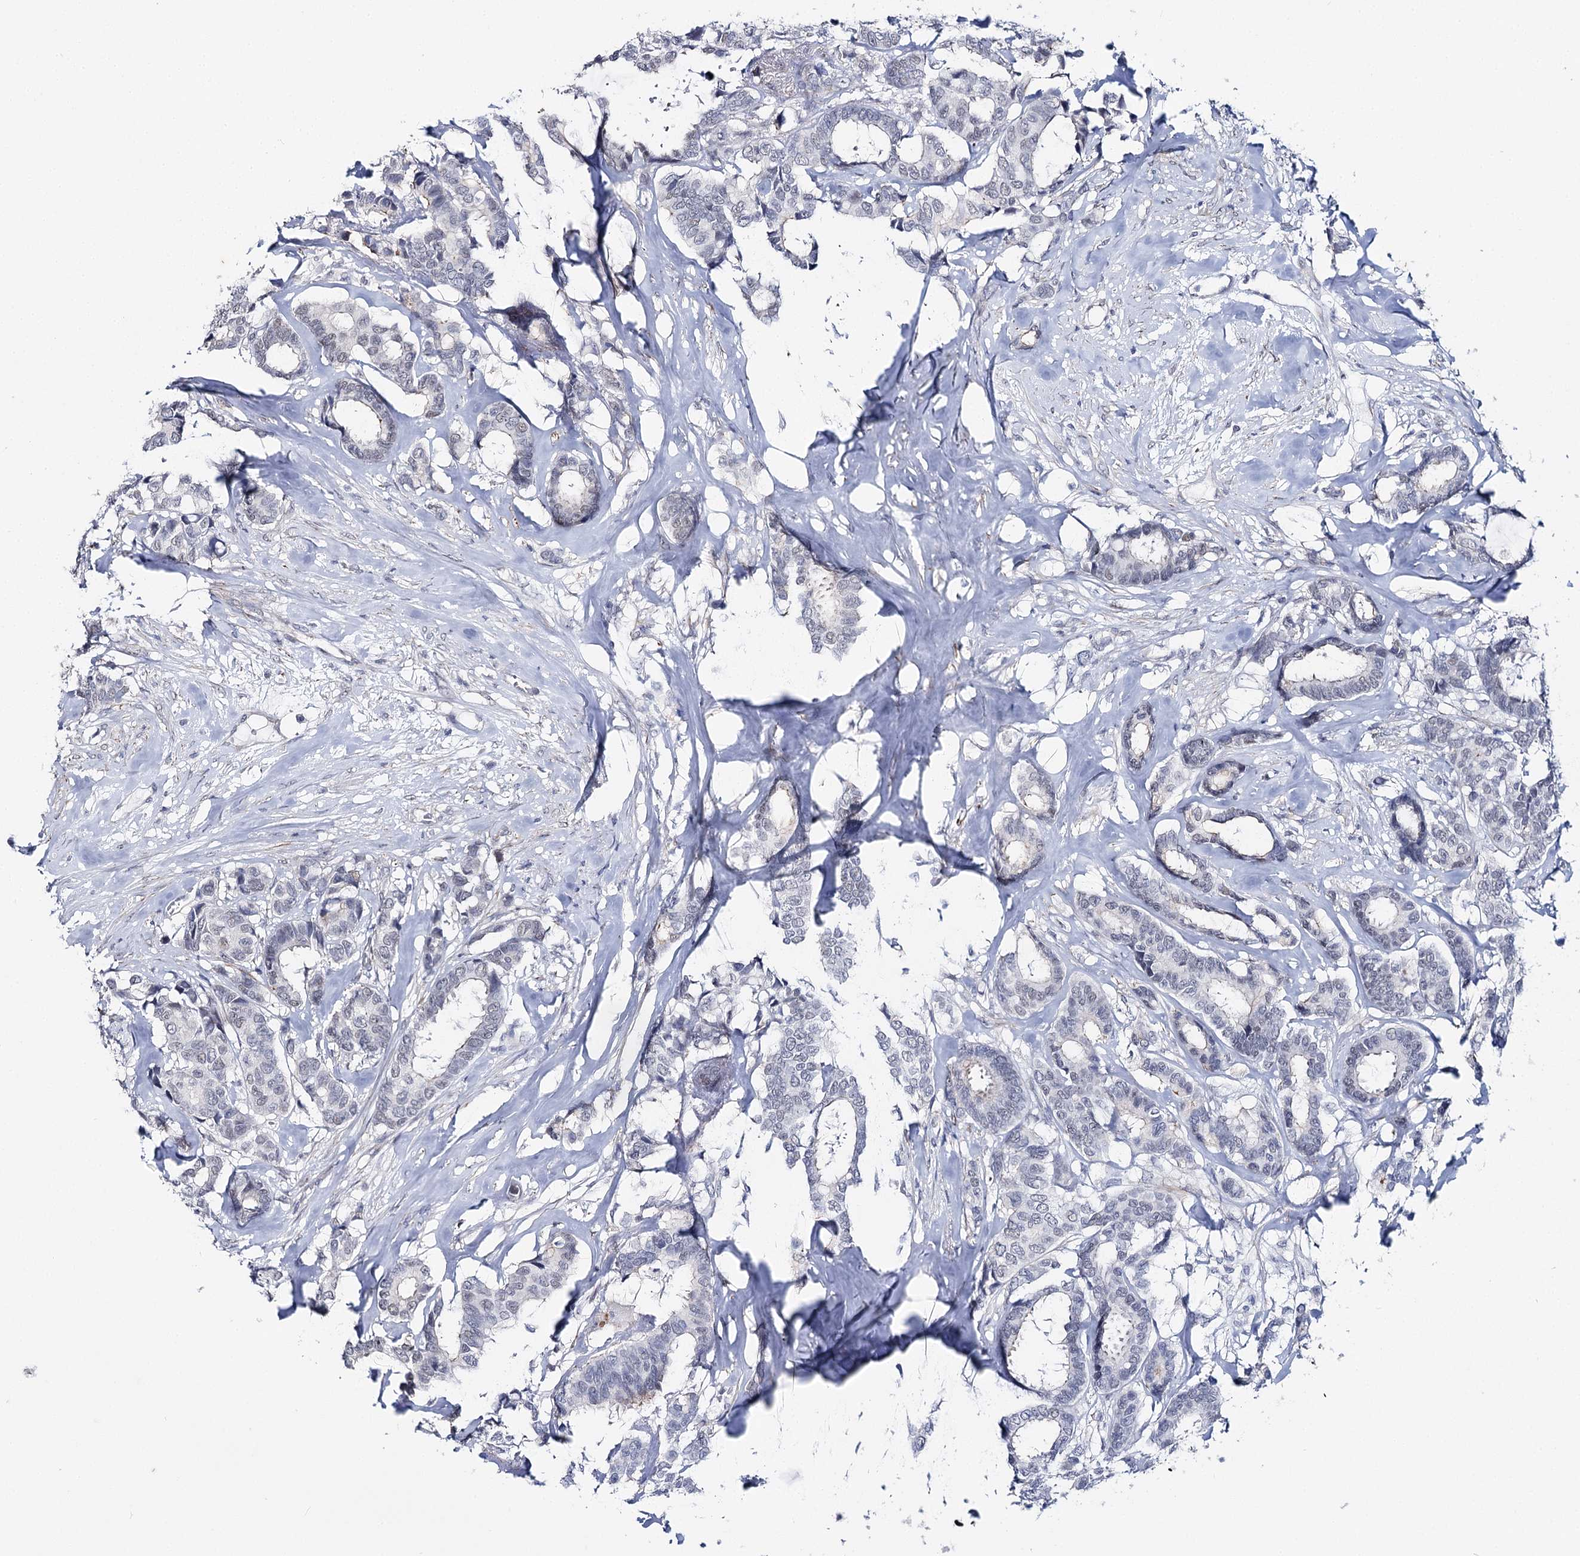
{"staining": {"intensity": "negative", "quantity": "none", "location": "none"}, "tissue": "breast cancer", "cell_type": "Tumor cells", "image_type": "cancer", "snomed": [{"axis": "morphology", "description": "Duct carcinoma"}, {"axis": "topography", "description": "Breast"}], "caption": "An image of human intraductal carcinoma (breast) is negative for staining in tumor cells.", "gene": "AGXT2", "patient": {"sex": "female", "age": 87}}